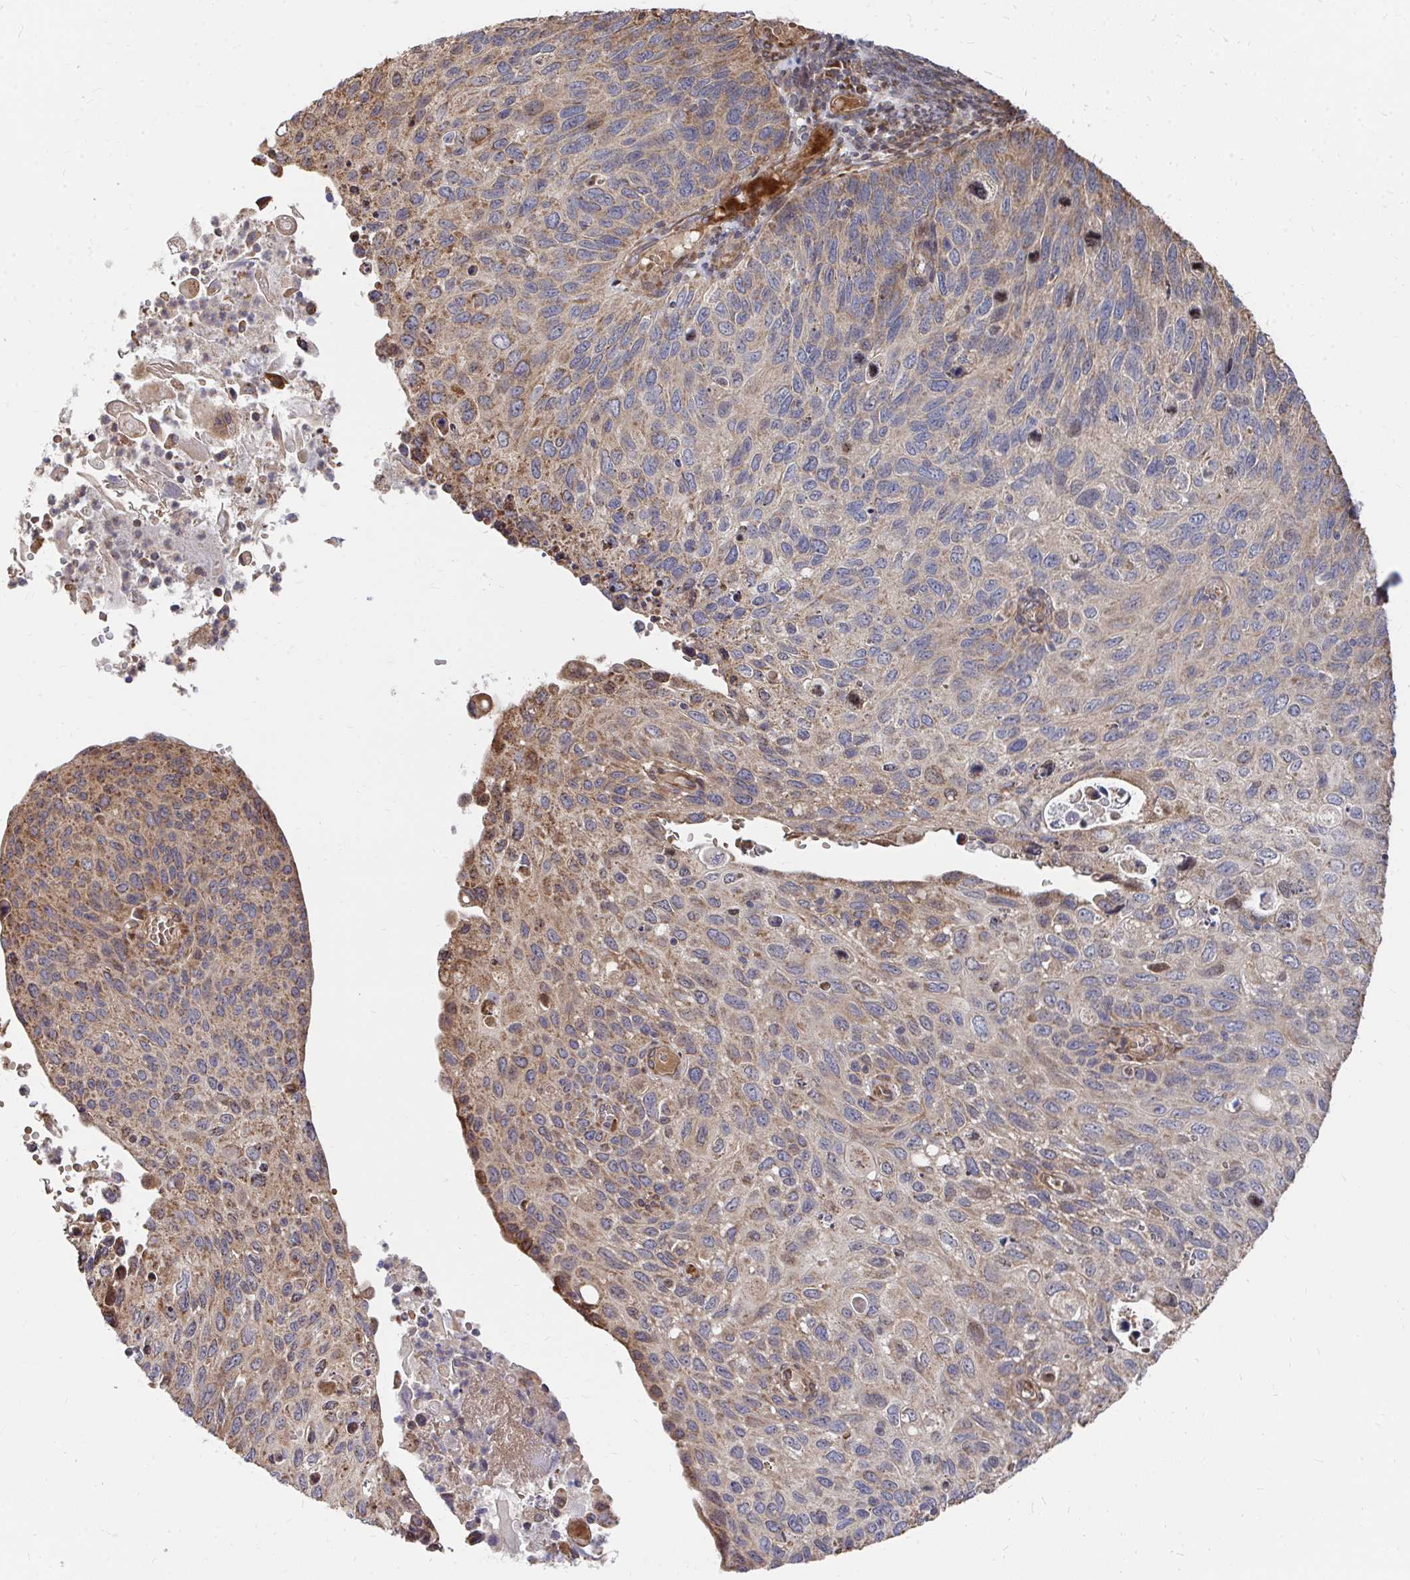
{"staining": {"intensity": "moderate", "quantity": "25%-75%", "location": "cytoplasmic/membranous"}, "tissue": "cervical cancer", "cell_type": "Tumor cells", "image_type": "cancer", "snomed": [{"axis": "morphology", "description": "Squamous cell carcinoma, NOS"}, {"axis": "topography", "description": "Cervix"}], "caption": "This micrograph shows cervical cancer (squamous cell carcinoma) stained with immunohistochemistry (IHC) to label a protein in brown. The cytoplasmic/membranous of tumor cells show moderate positivity for the protein. Nuclei are counter-stained blue.", "gene": "FAM89A", "patient": {"sex": "female", "age": 70}}